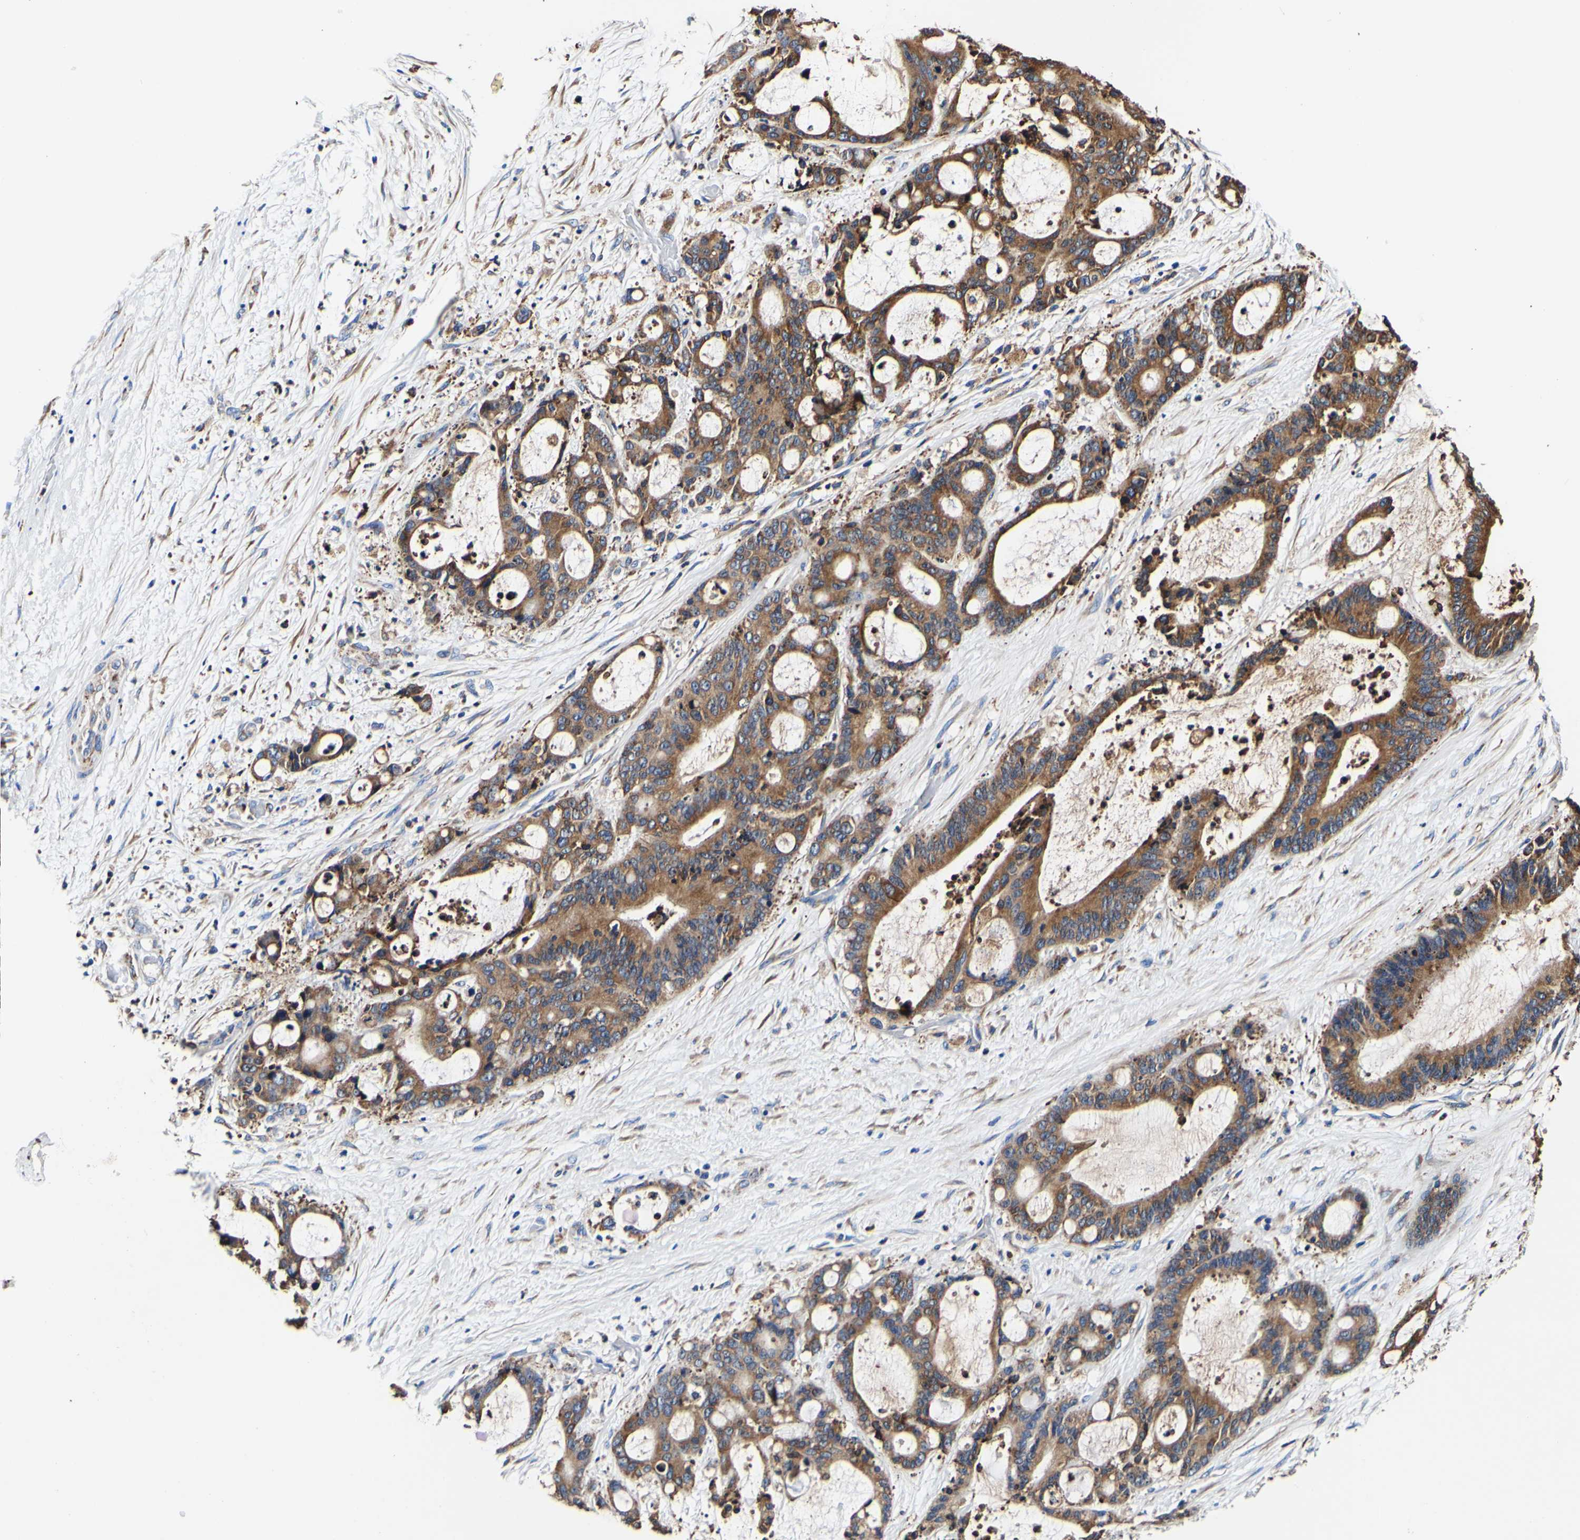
{"staining": {"intensity": "moderate", "quantity": ">75%", "location": "cytoplasmic/membranous"}, "tissue": "liver cancer", "cell_type": "Tumor cells", "image_type": "cancer", "snomed": [{"axis": "morphology", "description": "Cholangiocarcinoma"}, {"axis": "topography", "description": "Liver"}], "caption": "Human liver cancer stained with a protein marker displays moderate staining in tumor cells.", "gene": "P4HB", "patient": {"sex": "female", "age": 73}}